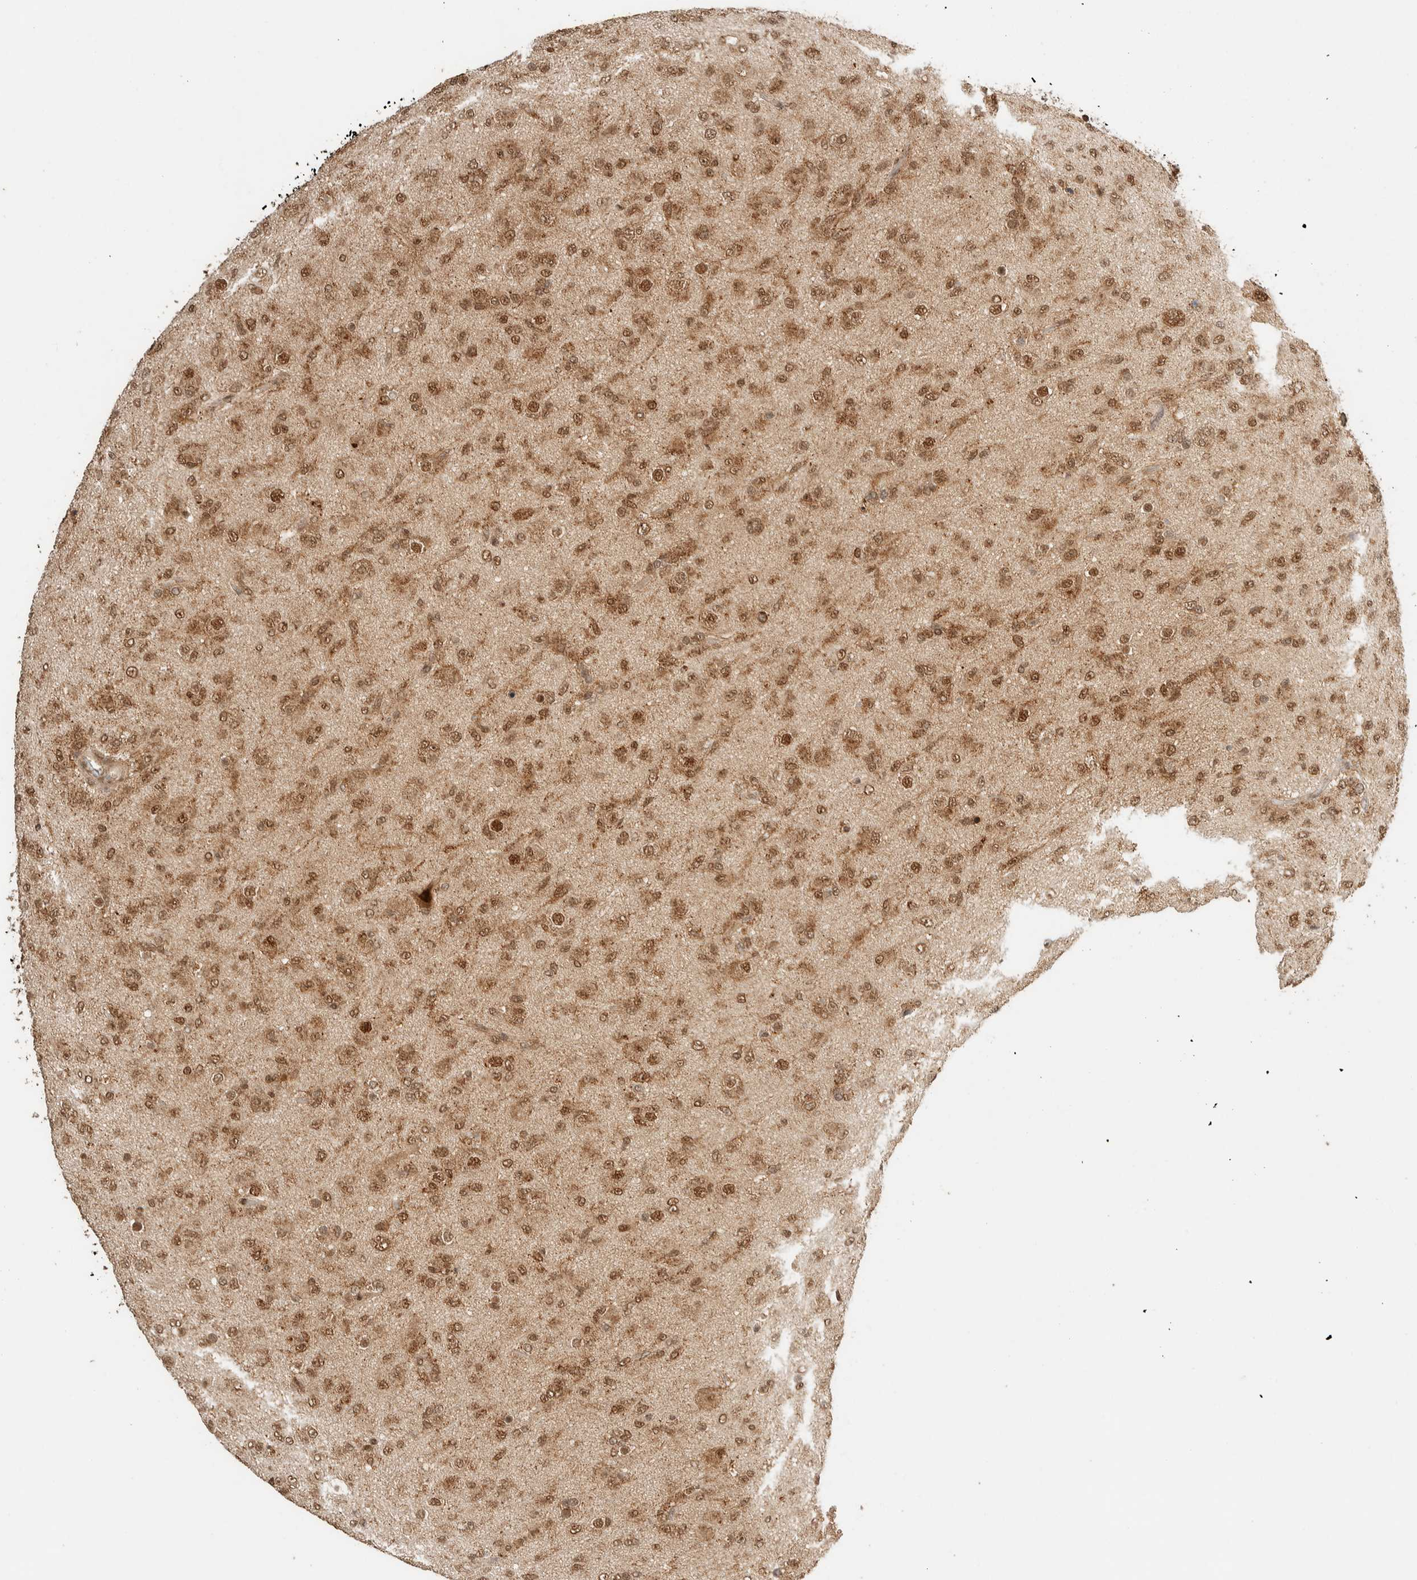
{"staining": {"intensity": "moderate", "quantity": ">75%", "location": "cytoplasmic/membranous,nuclear"}, "tissue": "glioma", "cell_type": "Tumor cells", "image_type": "cancer", "snomed": [{"axis": "morphology", "description": "Glioma, malignant, Low grade"}, {"axis": "topography", "description": "Brain"}], "caption": "The photomicrograph exhibits immunohistochemical staining of glioma. There is moderate cytoplasmic/membranous and nuclear expression is identified in about >75% of tumor cells.", "gene": "ZBTB2", "patient": {"sex": "male", "age": 65}}